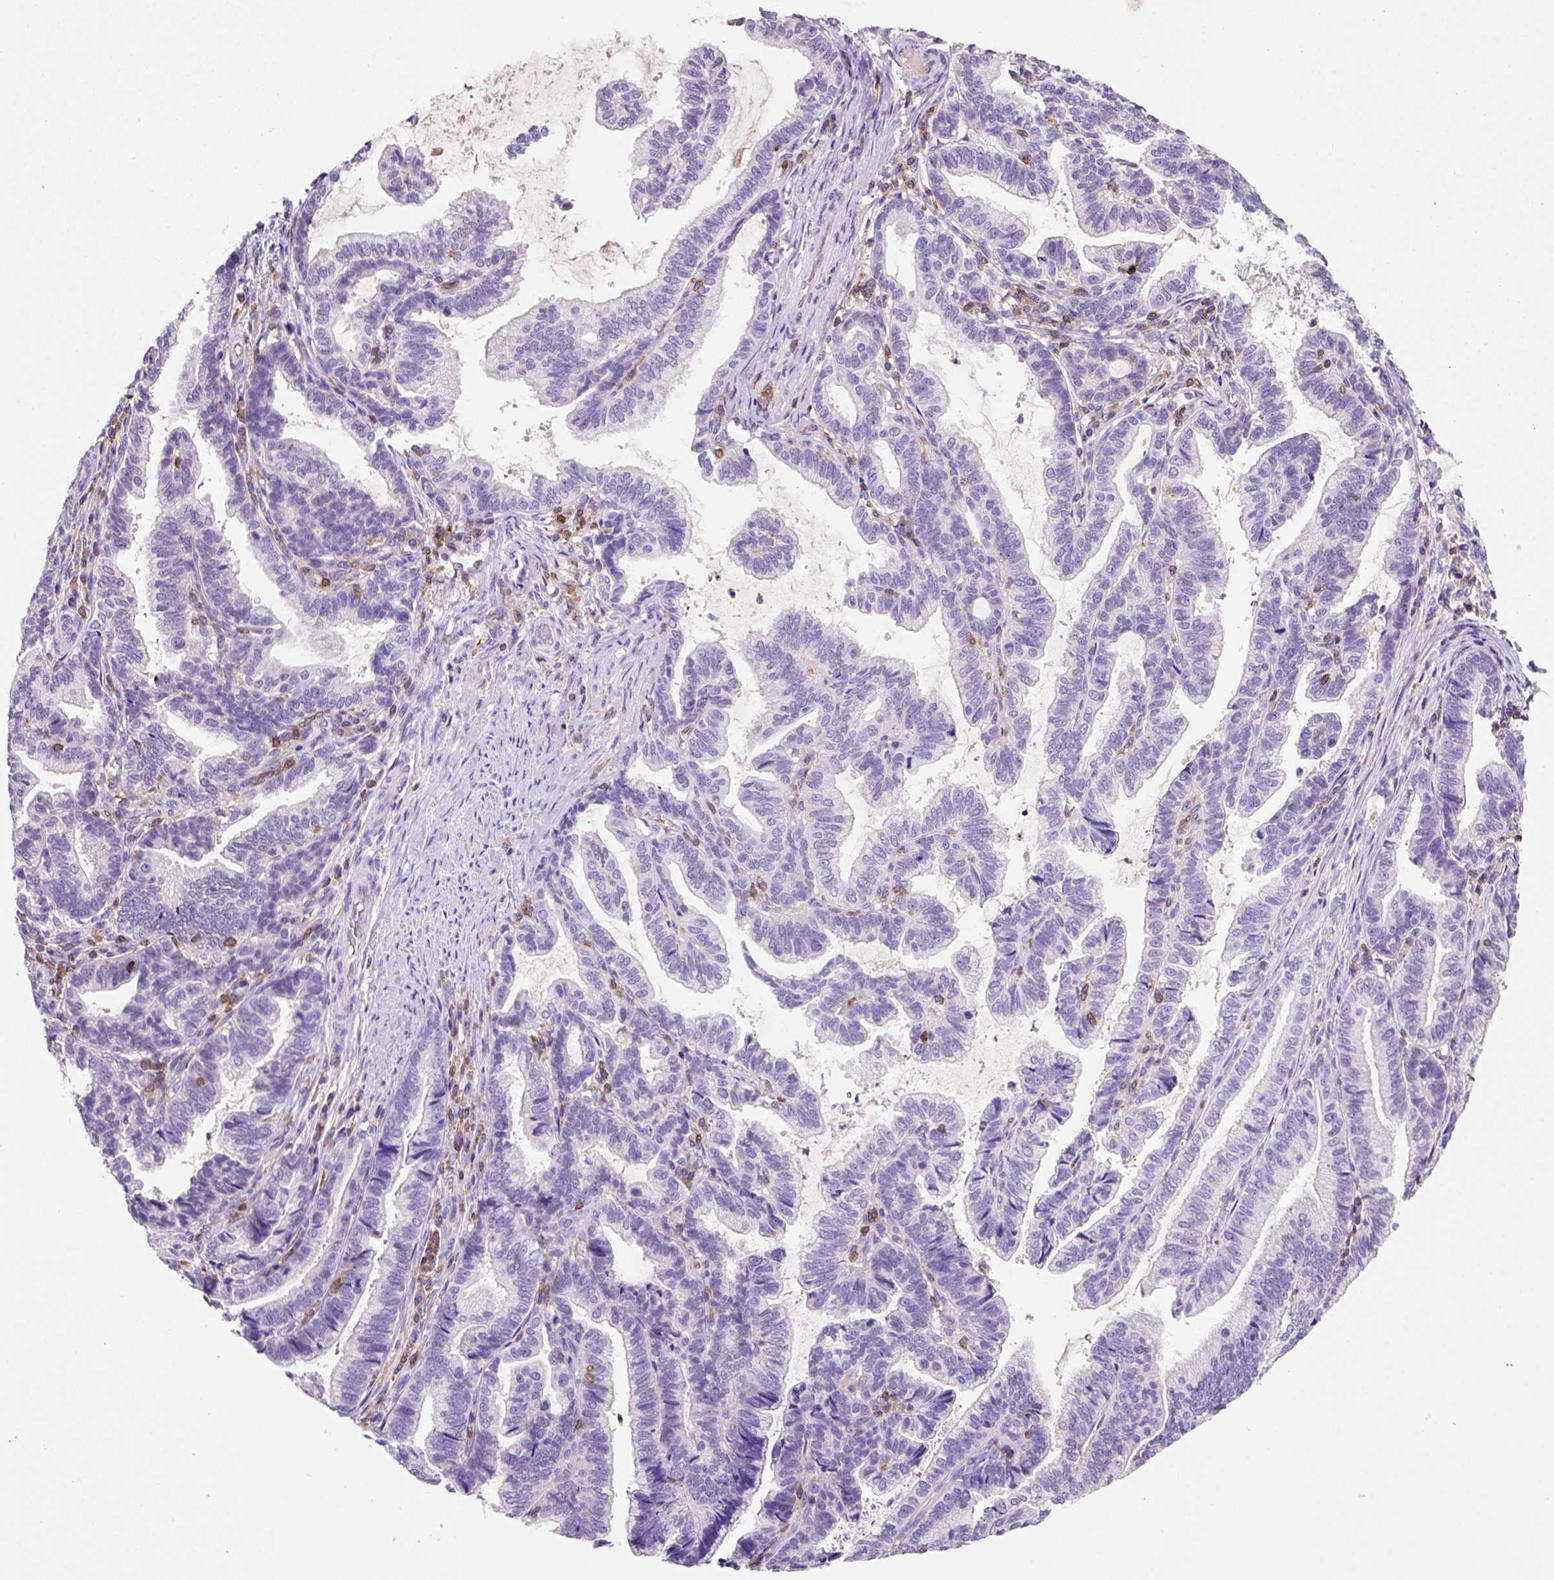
{"staining": {"intensity": "negative", "quantity": "none", "location": "none"}, "tissue": "stomach cancer", "cell_type": "Tumor cells", "image_type": "cancer", "snomed": [{"axis": "morphology", "description": "Adenocarcinoma, NOS"}, {"axis": "topography", "description": "Stomach"}], "caption": "Micrograph shows no protein expression in tumor cells of stomach adenocarcinoma tissue. The staining was performed using DAB to visualize the protein expression in brown, while the nuclei were stained in blue with hematoxylin (Magnification: 20x).", "gene": "INPP5D", "patient": {"sex": "male", "age": 83}}